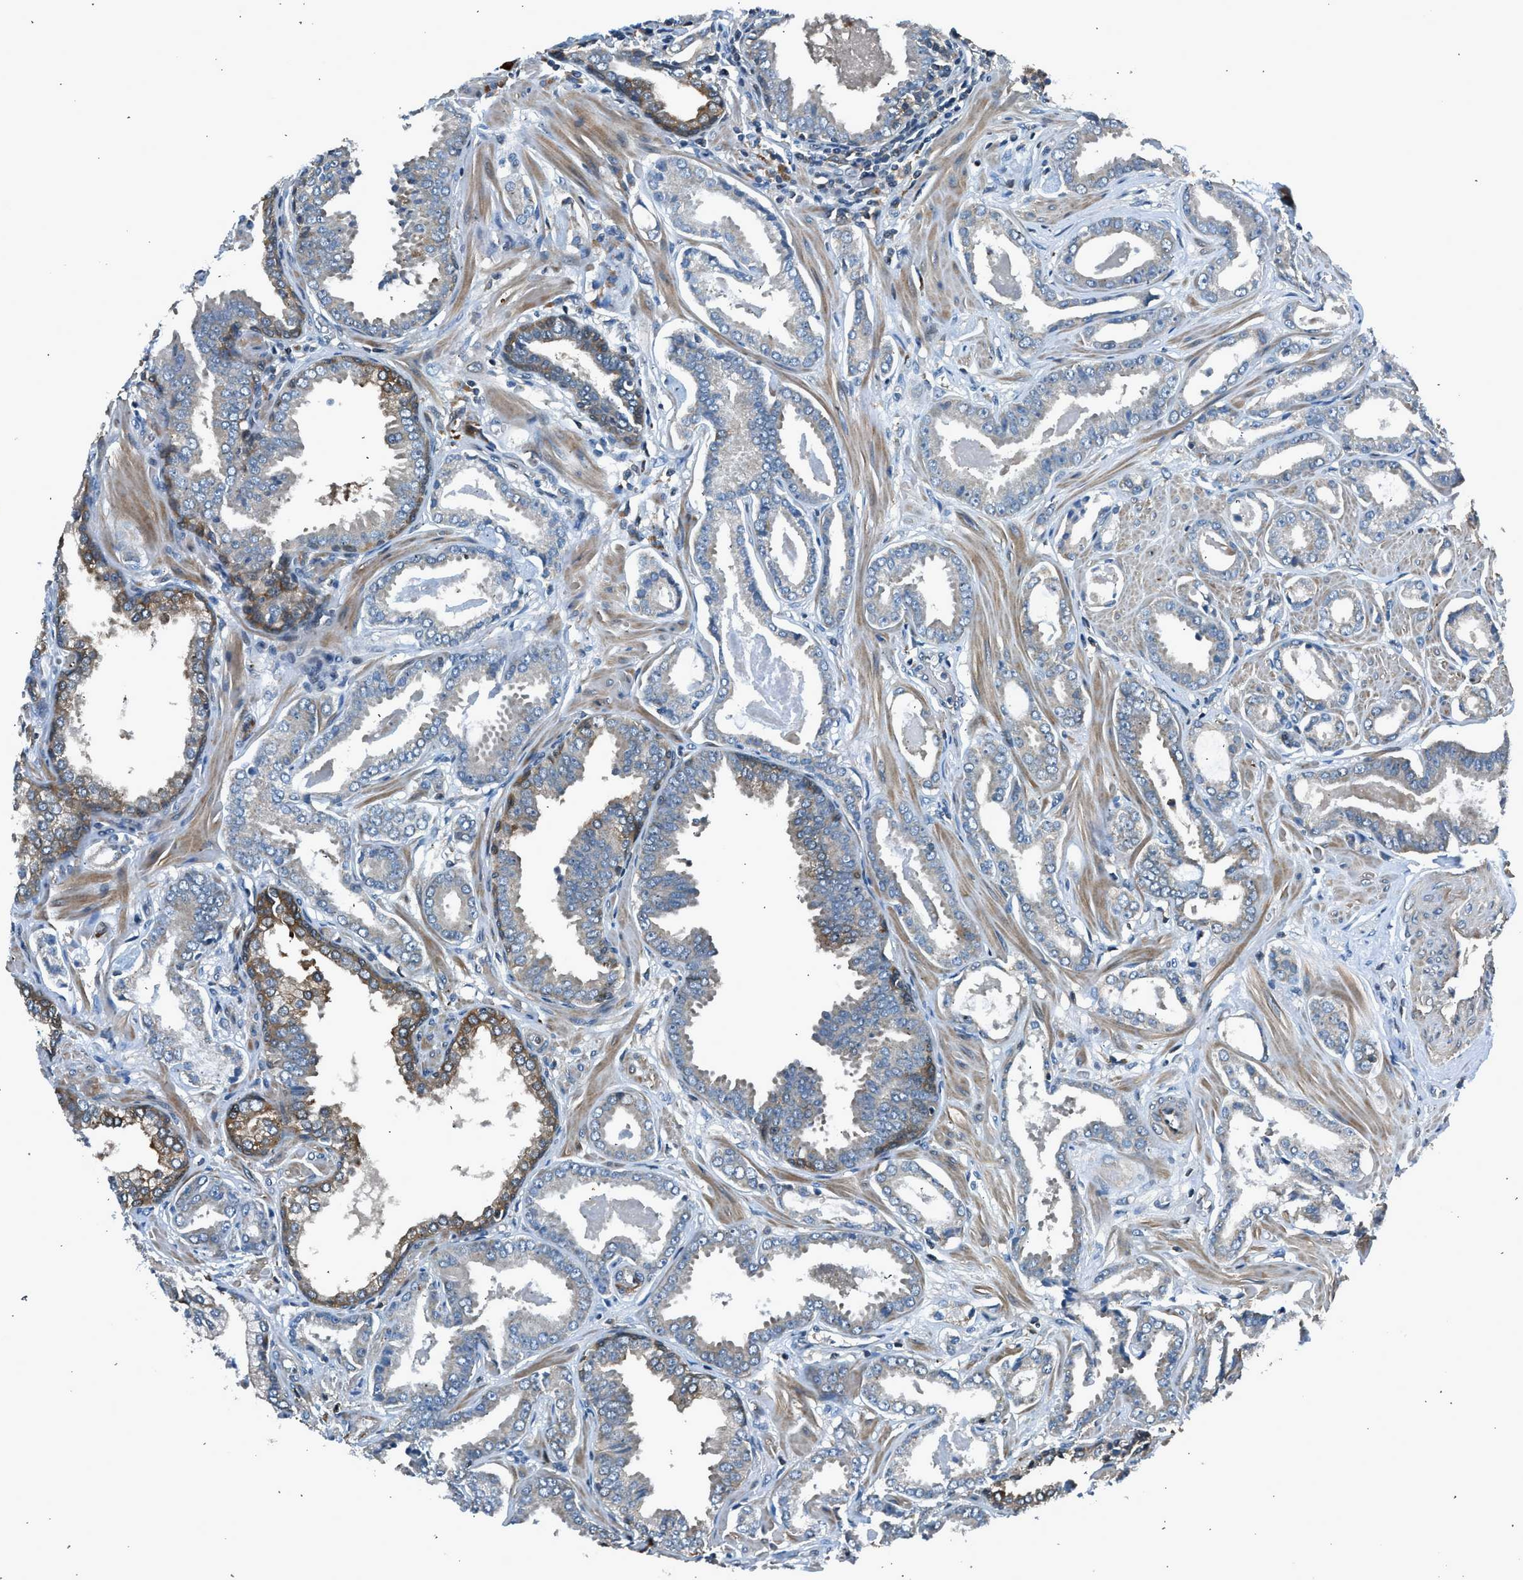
{"staining": {"intensity": "weak", "quantity": "<25%", "location": "cytoplasmic/membranous"}, "tissue": "prostate cancer", "cell_type": "Tumor cells", "image_type": "cancer", "snomed": [{"axis": "morphology", "description": "Adenocarcinoma, Low grade"}, {"axis": "topography", "description": "Prostate"}], "caption": "Immunohistochemistry (IHC) histopathology image of neoplastic tissue: human prostate cancer stained with DAB reveals no significant protein staining in tumor cells.", "gene": "LMLN", "patient": {"sex": "male", "age": 53}}